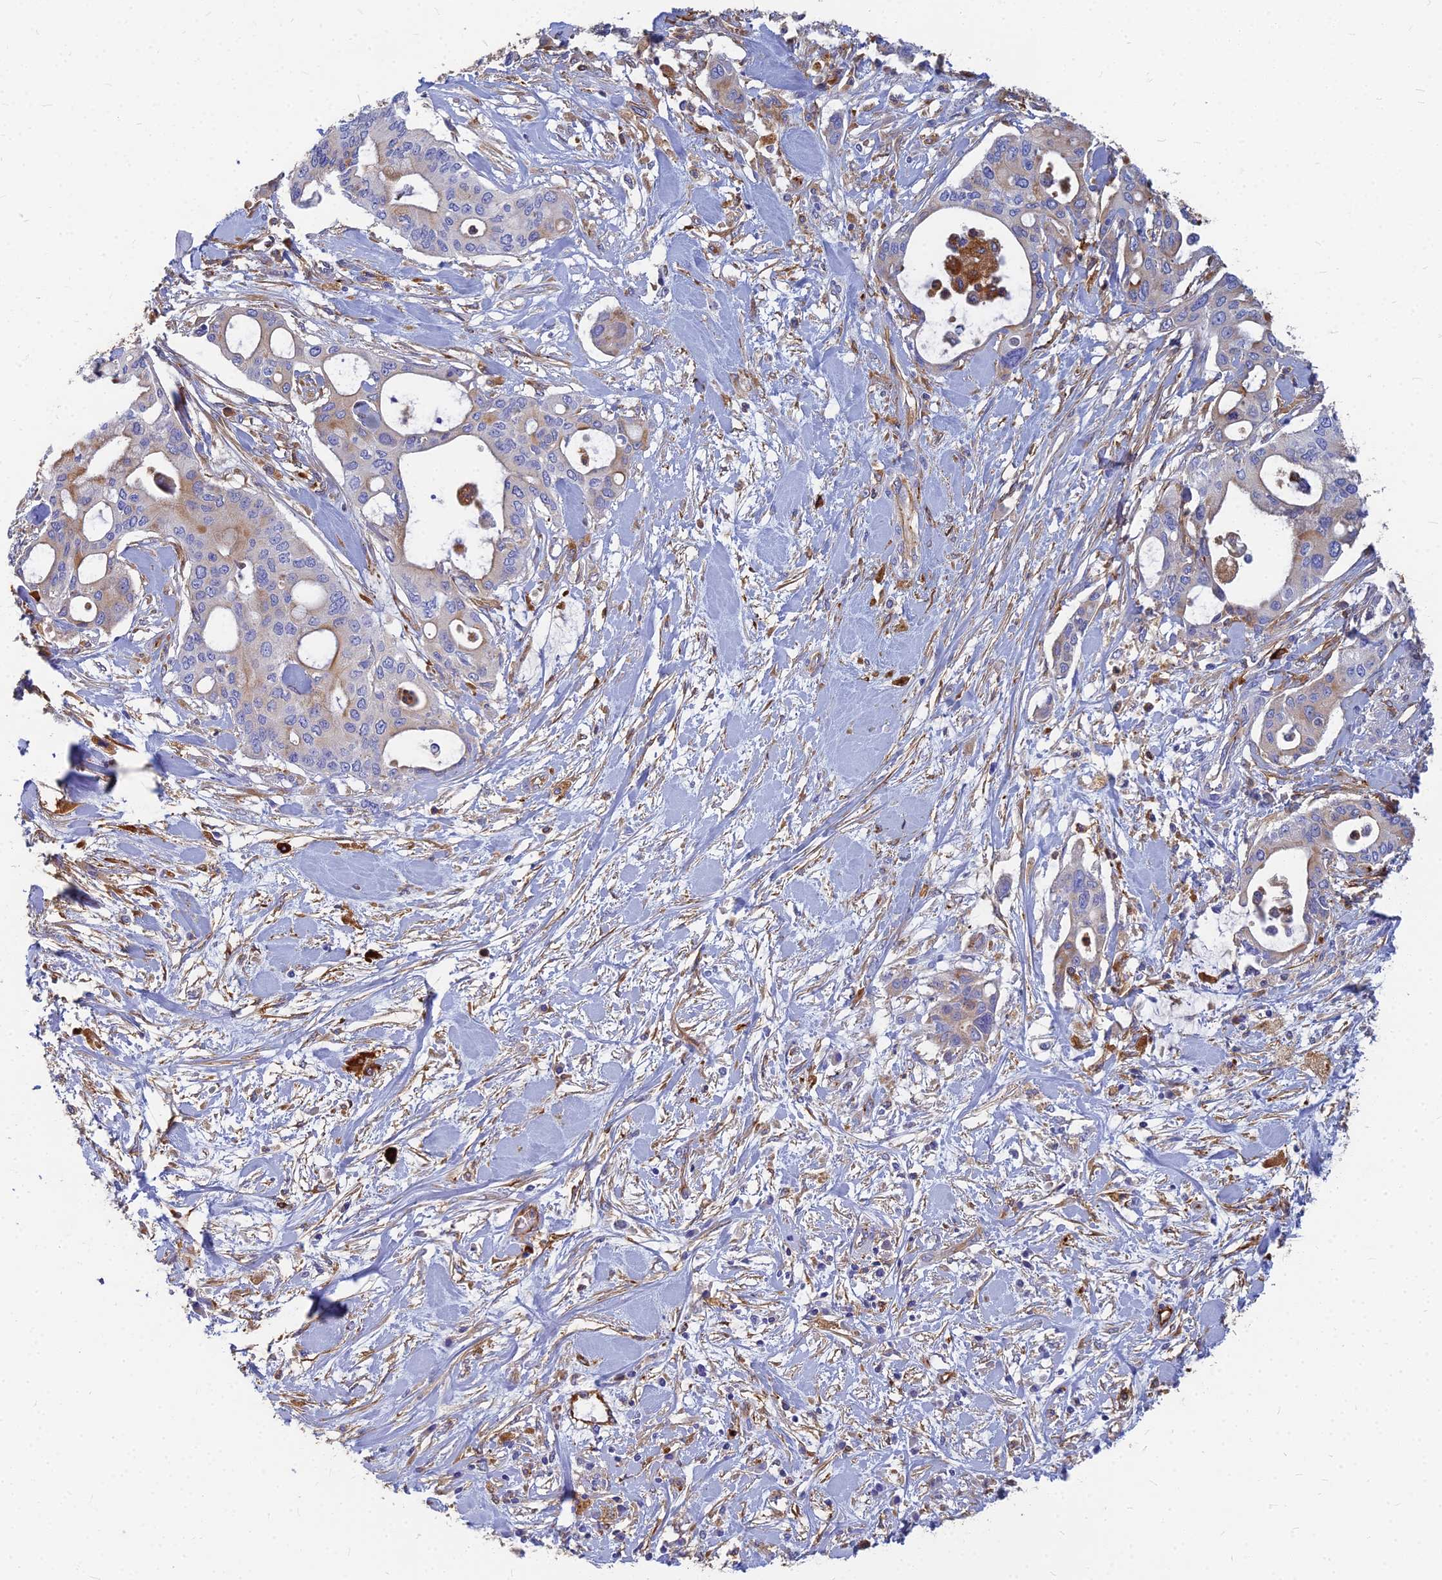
{"staining": {"intensity": "moderate", "quantity": "25%-75%", "location": "cytoplasmic/membranous"}, "tissue": "pancreatic cancer", "cell_type": "Tumor cells", "image_type": "cancer", "snomed": [{"axis": "morphology", "description": "Adenocarcinoma, NOS"}, {"axis": "topography", "description": "Pancreas"}], "caption": "Protein expression analysis of human adenocarcinoma (pancreatic) reveals moderate cytoplasmic/membranous expression in about 25%-75% of tumor cells.", "gene": "VAT1", "patient": {"sex": "male", "age": 46}}